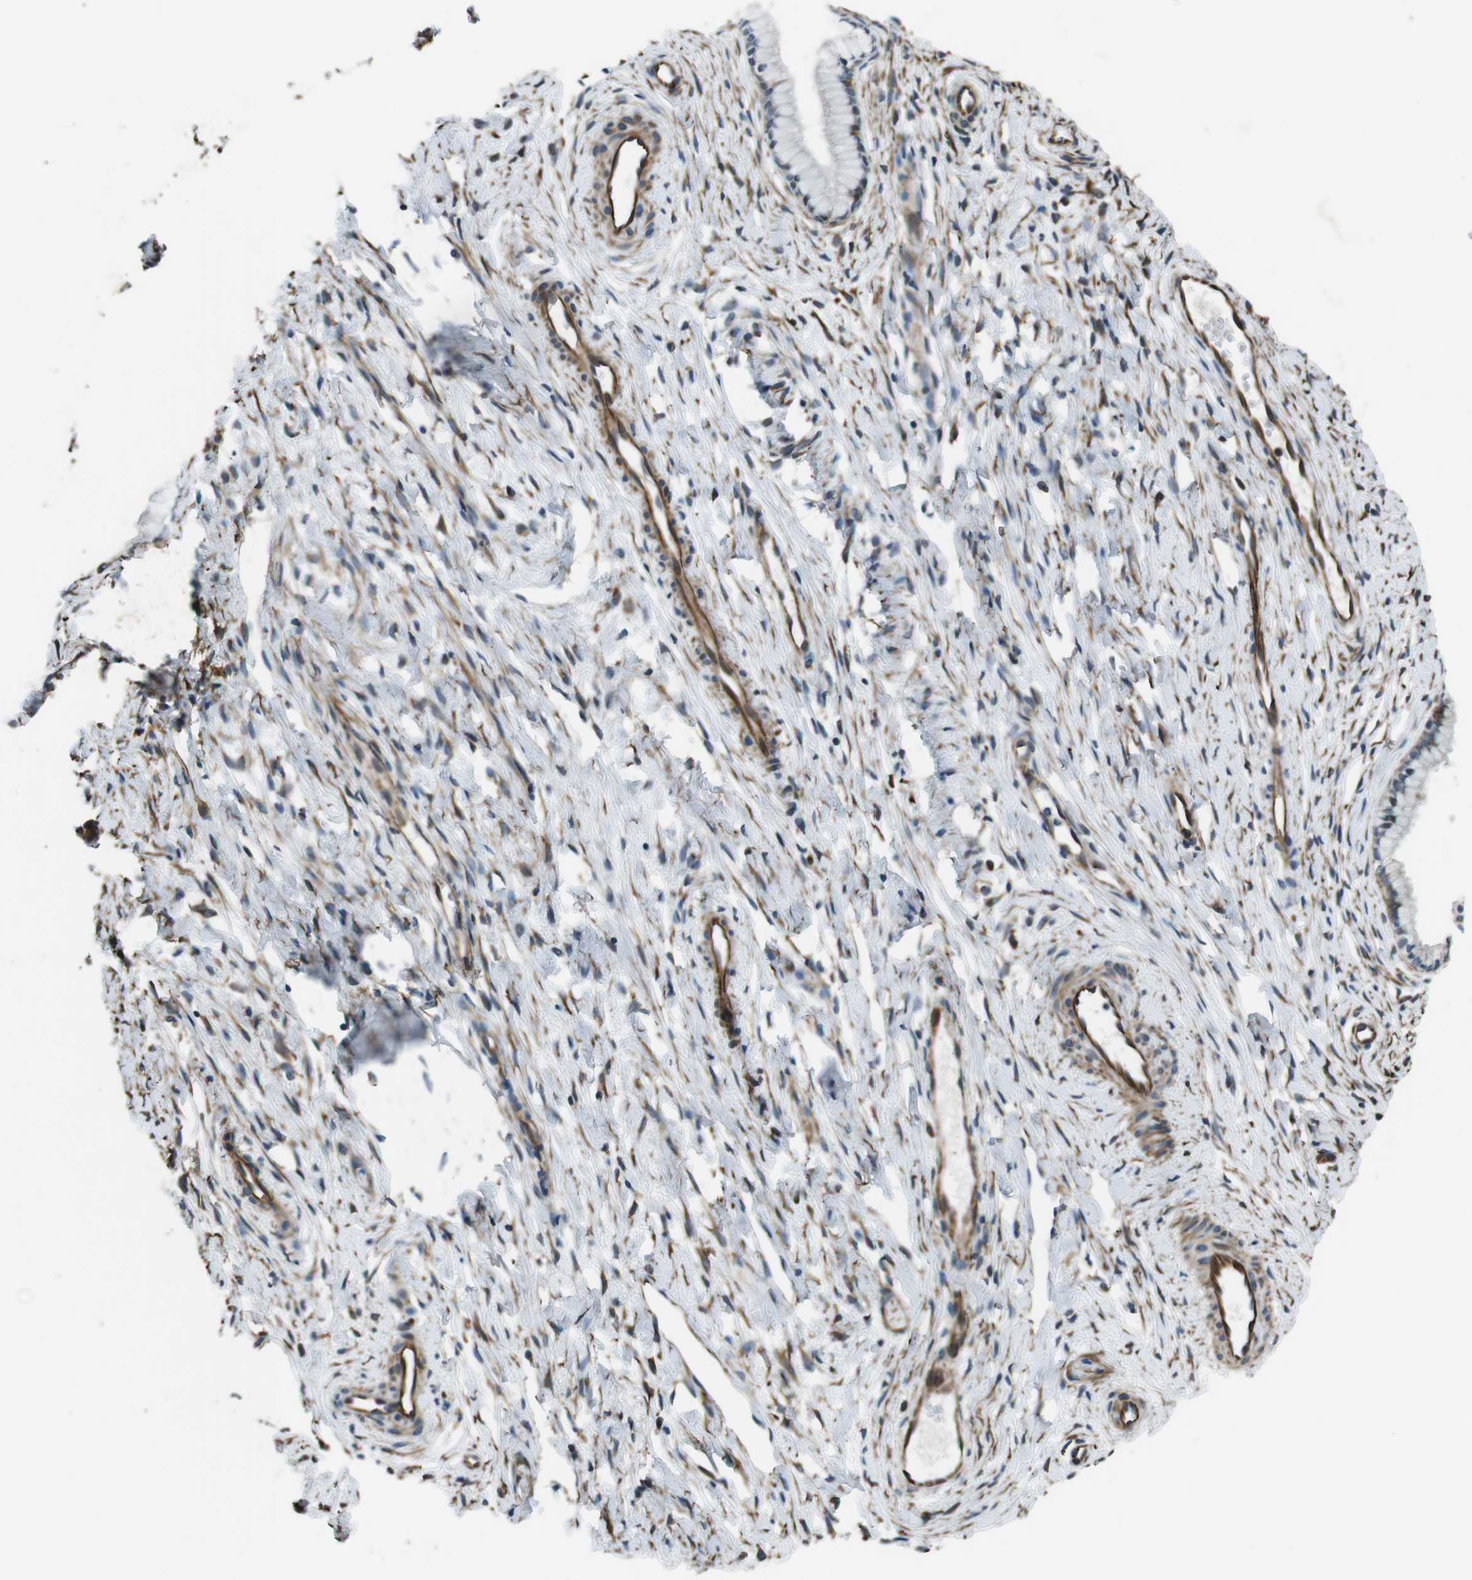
{"staining": {"intensity": "weak", "quantity": "<25%", "location": "cytoplasmic/membranous"}, "tissue": "cervix", "cell_type": "Glandular cells", "image_type": "normal", "snomed": [{"axis": "morphology", "description": "Normal tissue, NOS"}, {"axis": "topography", "description": "Cervix"}], "caption": "Protein analysis of benign cervix reveals no significant staining in glandular cells.", "gene": "LRRC49", "patient": {"sex": "female", "age": 65}}